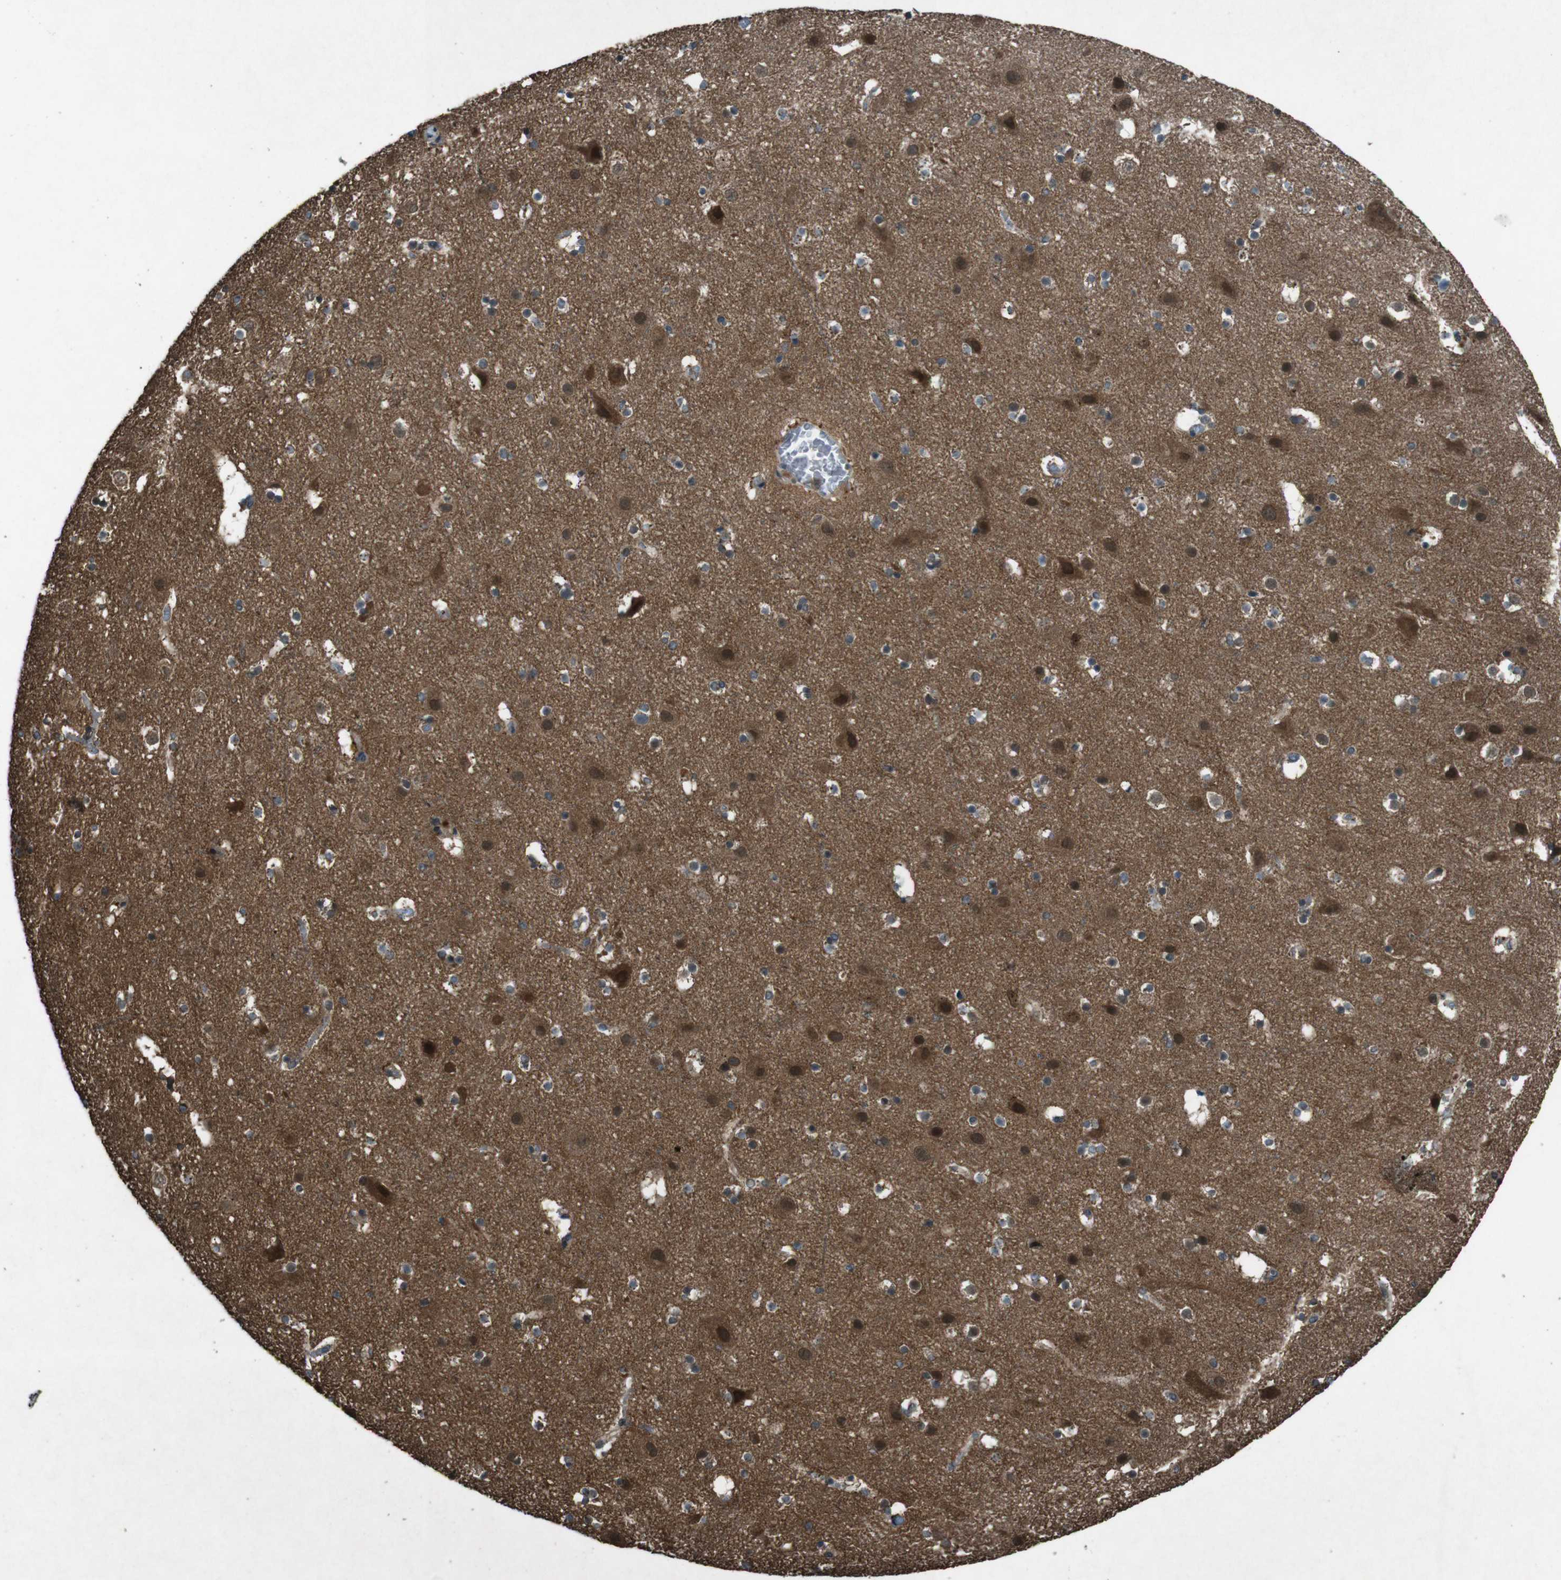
{"staining": {"intensity": "moderate", "quantity": ">75%", "location": "cytoplasmic/membranous"}, "tissue": "cerebral cortex", "cell_type": "Endothelial cells", "image_type": "normal", "snomed": [{"axis": "morphology", "description": "Normal tissue, NOS"}, {"axis": "topography", "description": "Cerebral cortex"}], "caption": "This is an image of IHC staining of normal cerebral cortex, which shows moderate positivity in the cytoplasmic/membranous of endothelial cells.", "gene": "SLC27A4", "patient": {"sex": "male", "age": 45}}